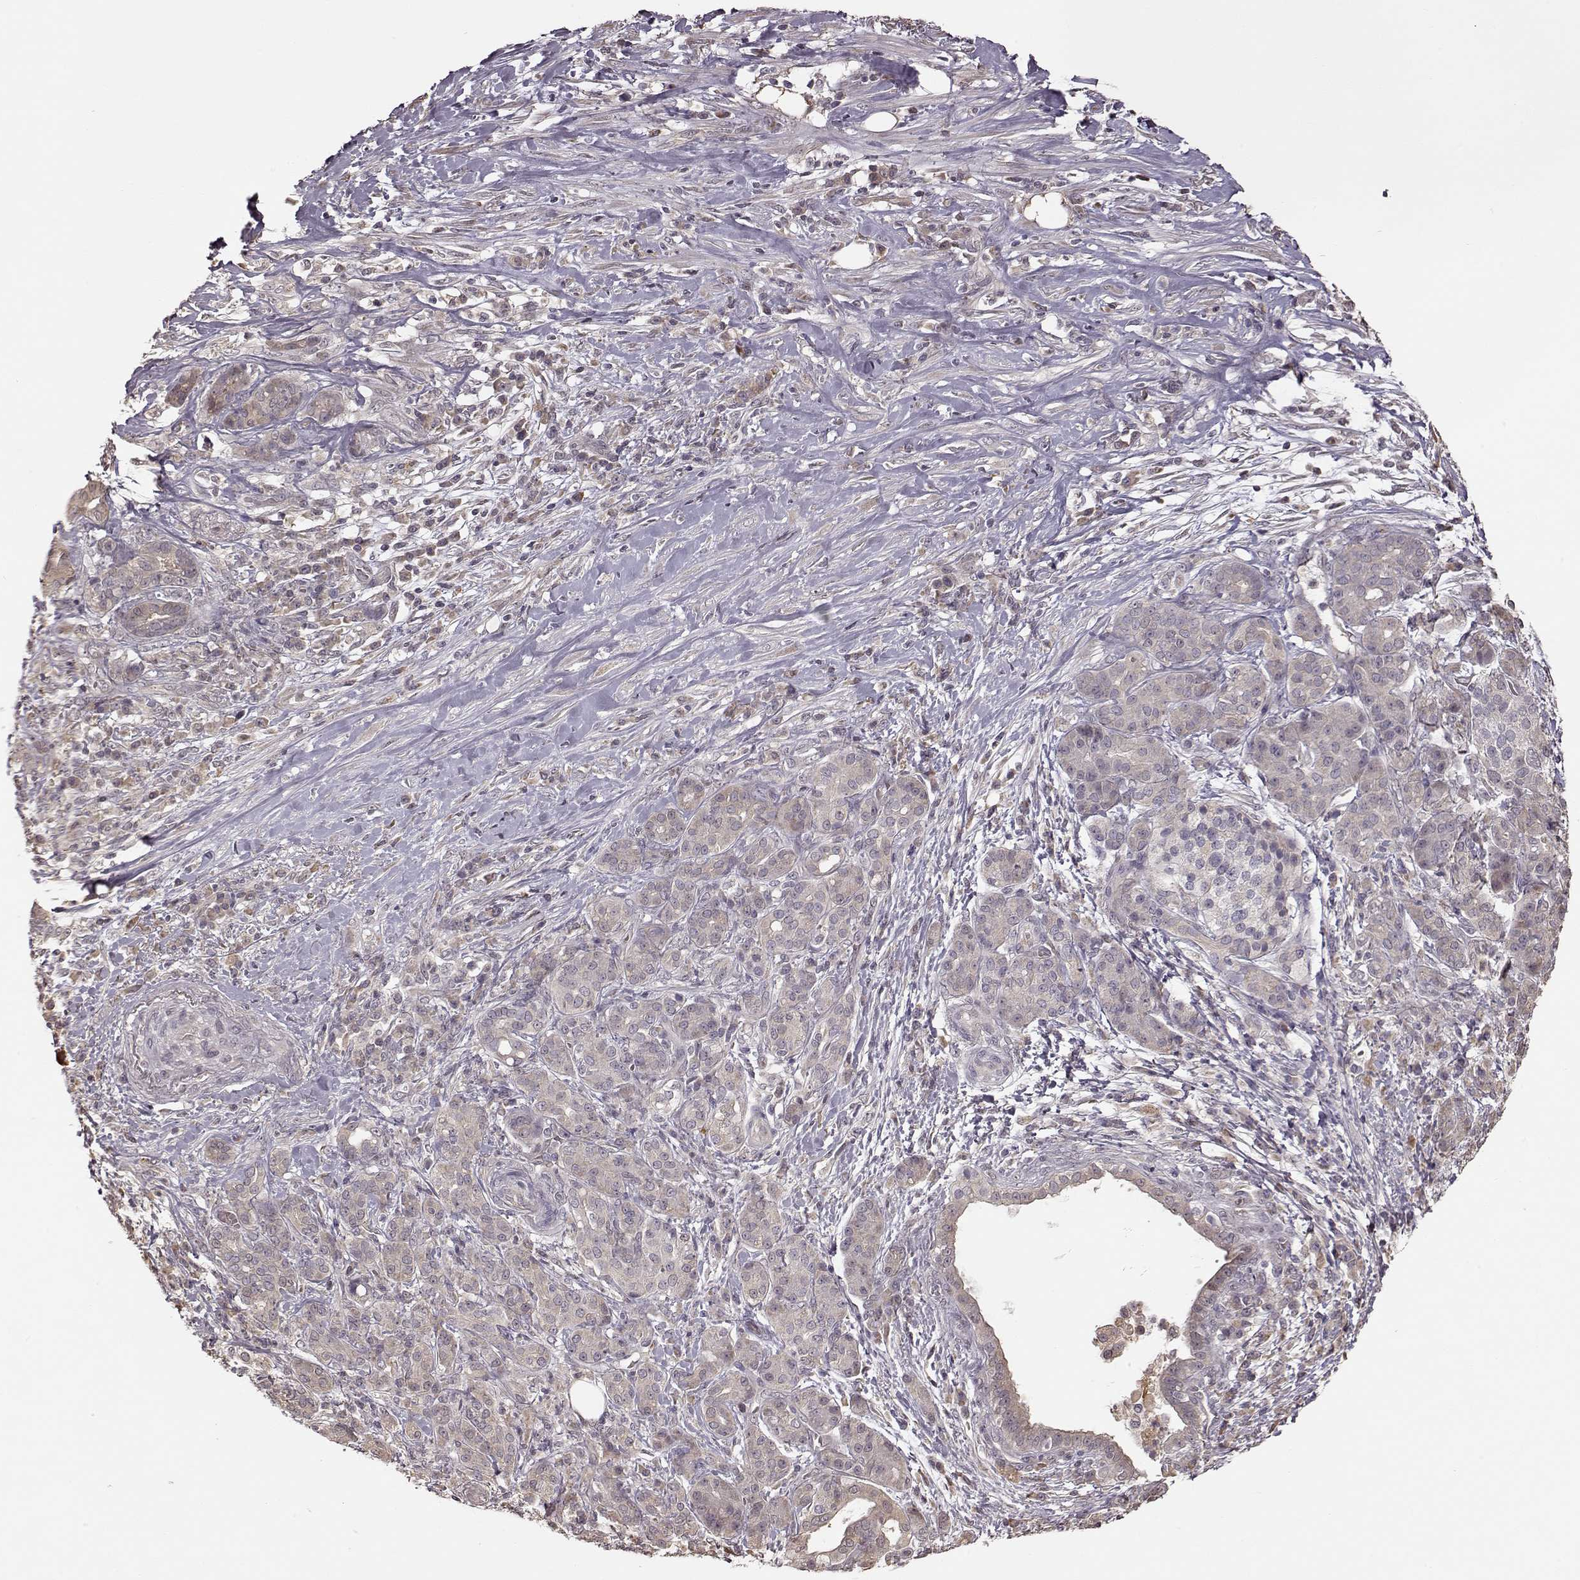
{"staining": {"intensity": "weak", "quantity": ">75%", "location": "cytoplasmic/membranous"}, "tissue": "pancreatic cancer", "cell_type": "Tumor cells", "image_type": "cancer", "snomed": [{"axis": "morphology", "description": "Normal tissue, NOS"}, {"axis": "morphology", "description": "Inflammation, NOS"}, {"axis": "morphology", "description": "Adenocarcinoma, NOS"}, {"axis": "topography", "description": "Pancreas"}], "caption": "Weak cytoplasmic/membranous protein staining is appreciated in approximately >75% of tumor cells in pancreatic cancer.", "gene": "CRB1", "patient": {"sex": "male", "age": 57}}